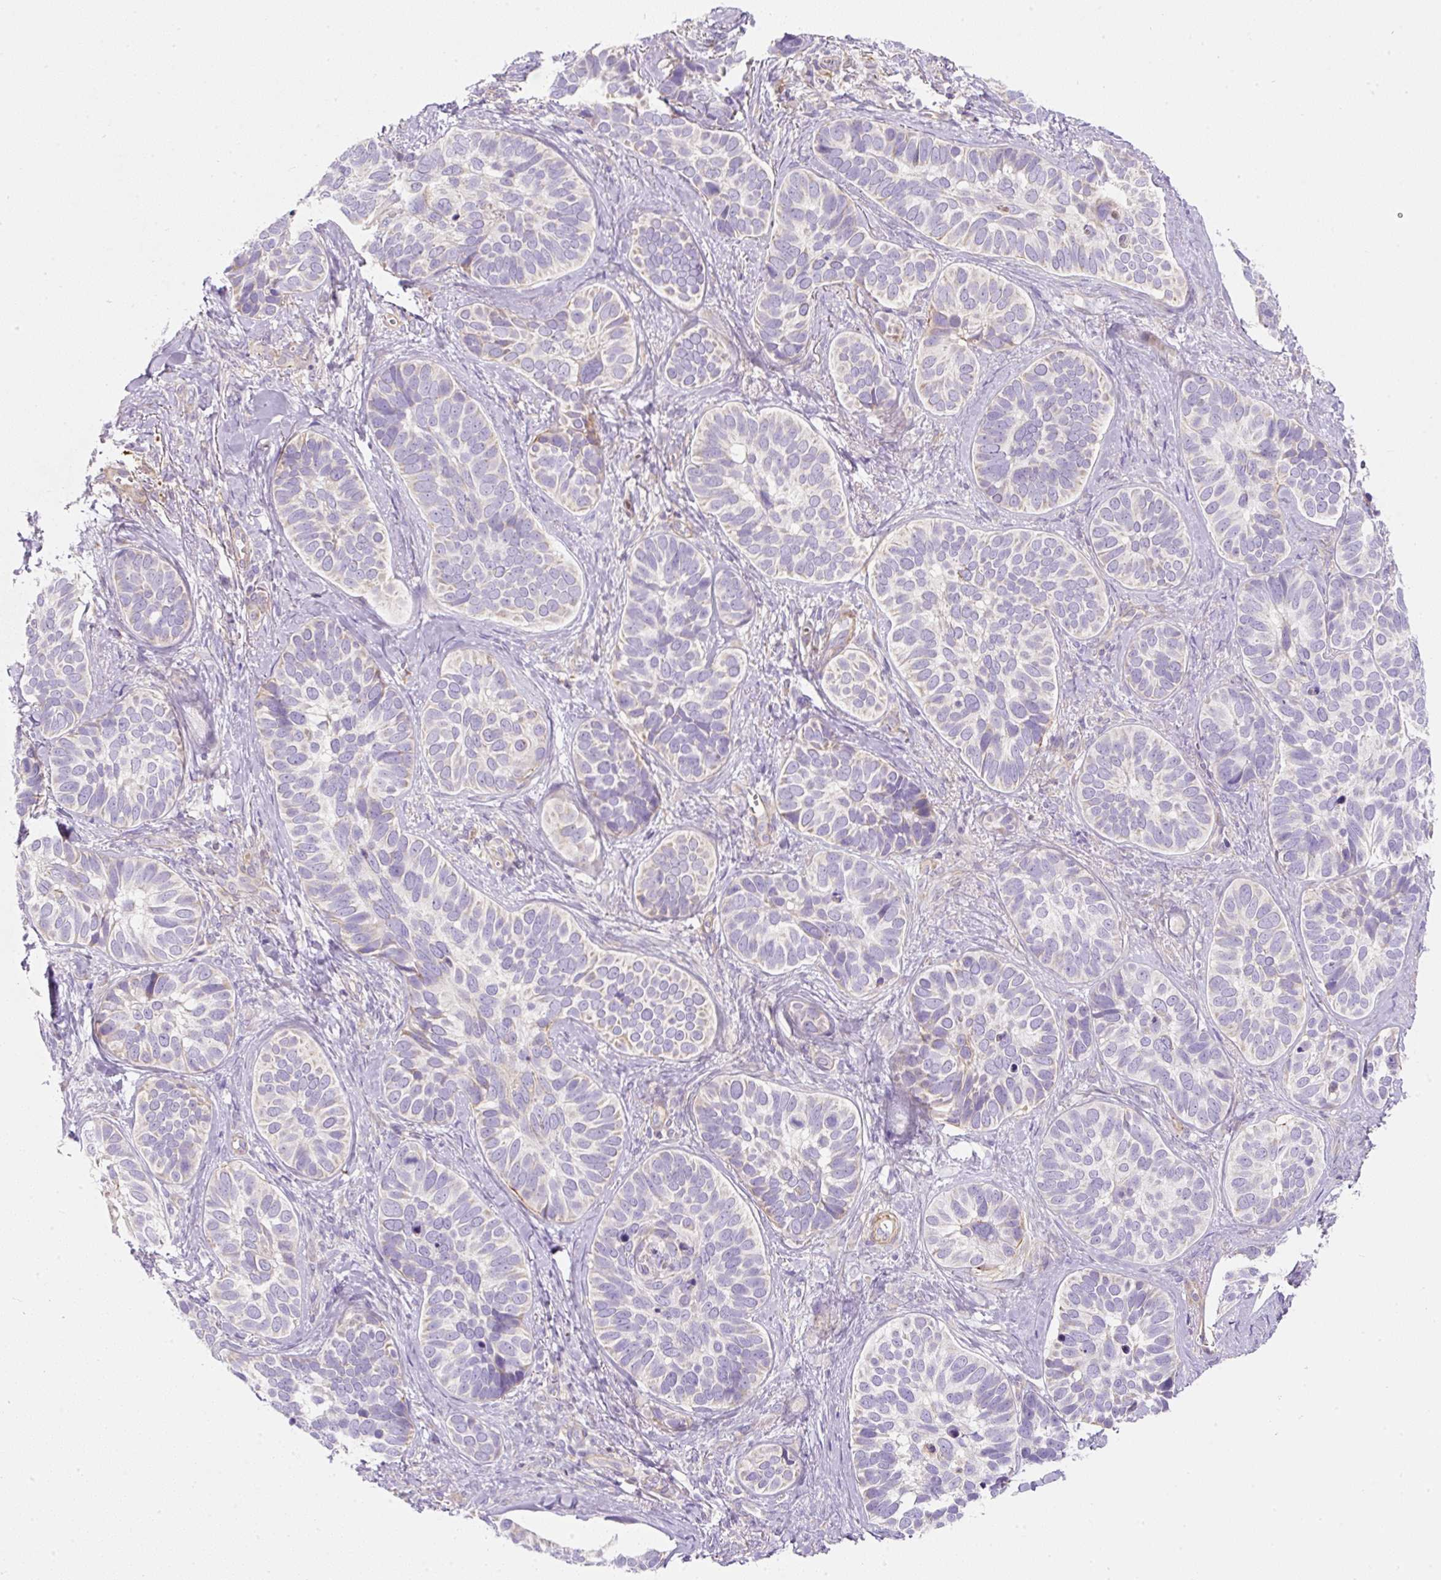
{"staining": {"intensity": "negative", "quantity": "none", "location": "none"}, "tissue": "skin cancer", "cell_type": "Tumor cells", "image_type": "cancer", "snomed": [{"axis": "morphology", "description": "Basal cell carcinoma"}, {"axis": "topography", "description": "Skin"}], "caption": "High power microscopy micrograph of an immunohistochemistry histopathology image of skin cancer (basal cell carcinoma), revealing no significant expression in tumor cells.", "gene": "ERAP2", "patient": {"sex": "male", "age": 62}}